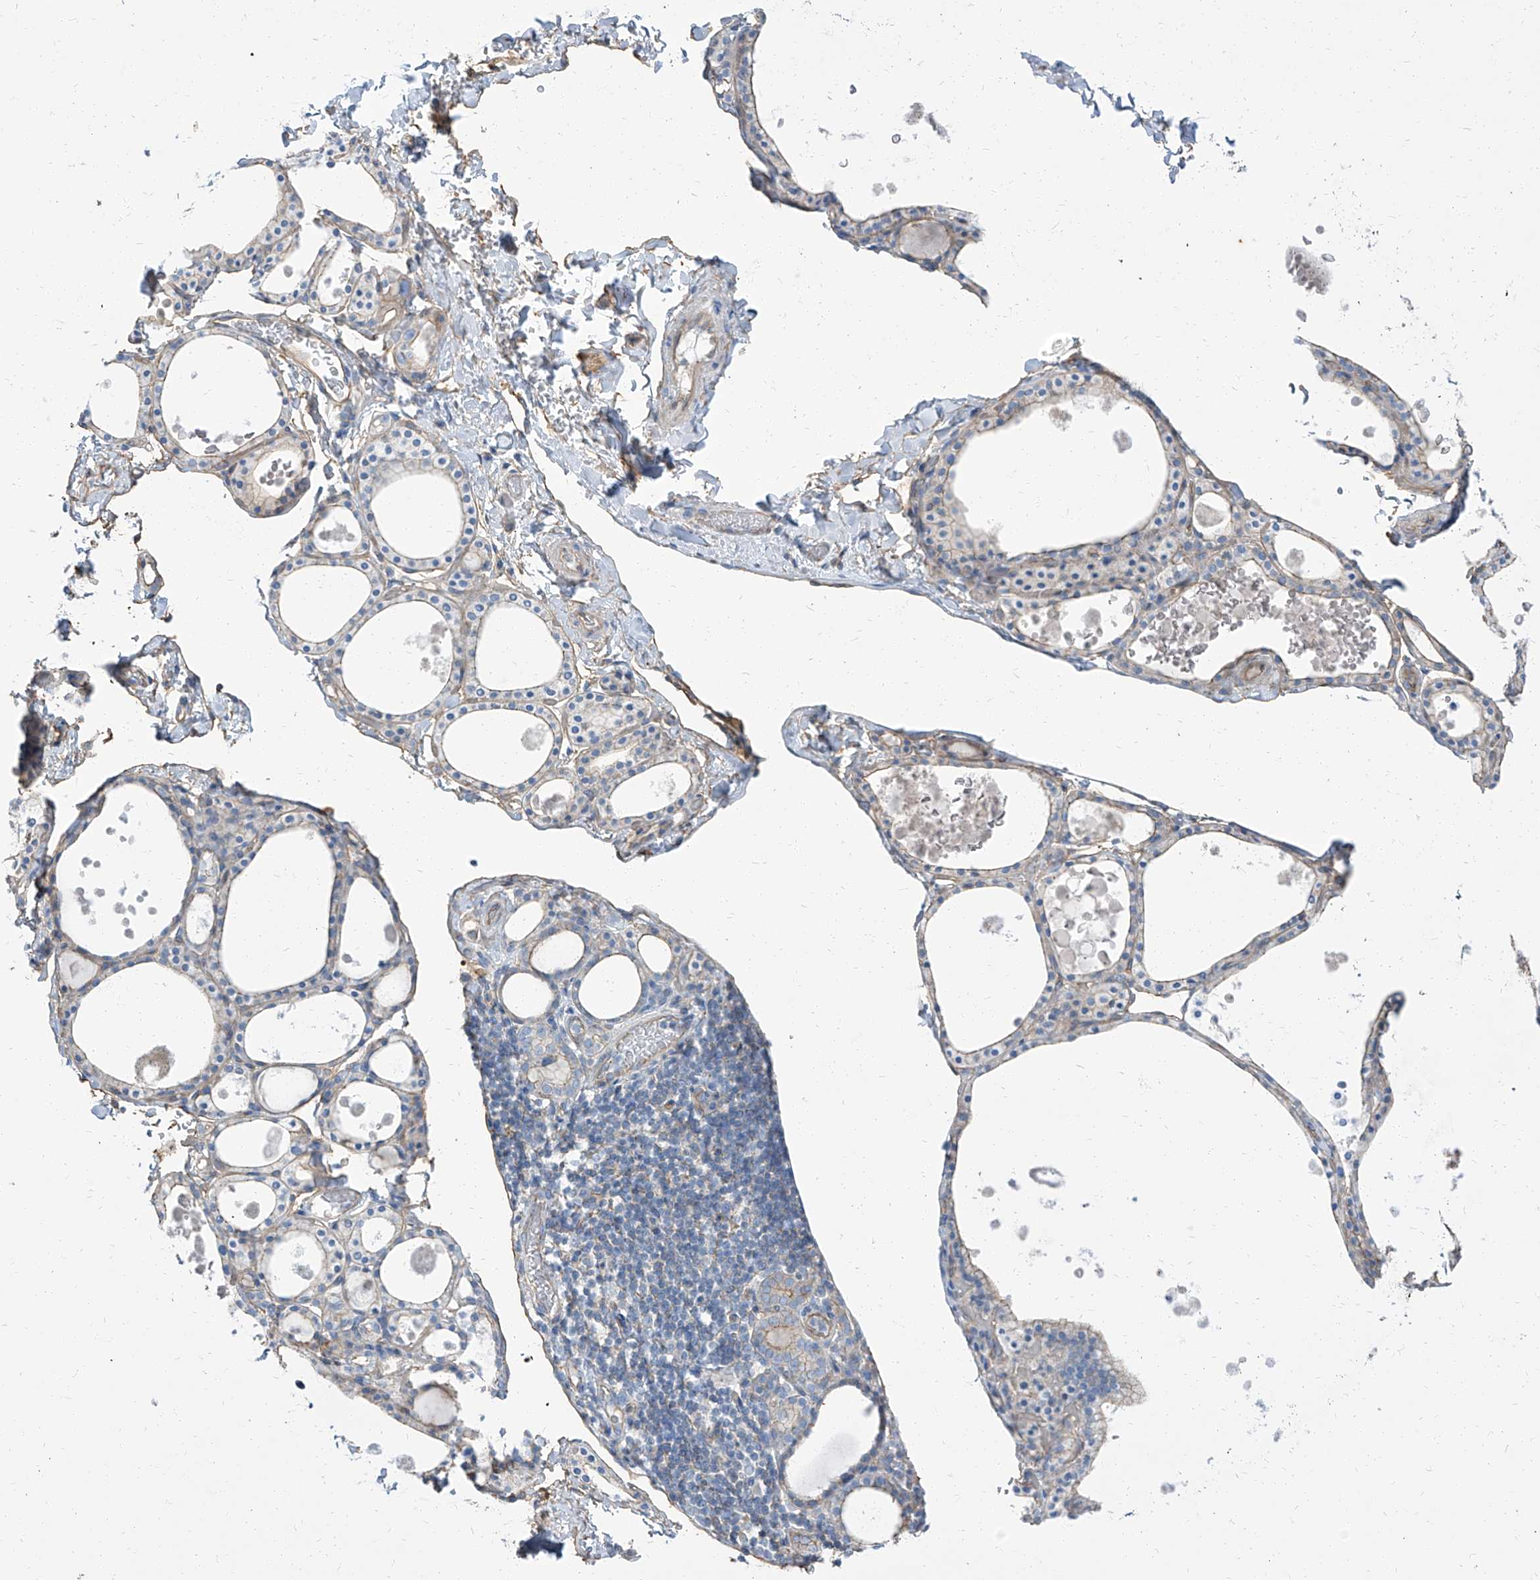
{"staining": {"intensity": "weak", "quantity": "25%-75%", "location": "cytoplasmic/membranous"}, "tissue": "thyroid gland", "cell_type": "Glandular cells", "image_type": "normal", "snomed": [{"axis": "morphology", "description": "Normal tissue, NOS"}, {"axis": "topography", "description": "Thyroid gland"}], "caption": "Immunohistochemical staining of normal human thyroid gland exhibits low levels of weak cytoplasmic/membranous staining in approximately 25%-75% of glandular cells. The protein is shown in brown color, while the nuclei are stained blue.", "gene": "TXLNB", "patient": {"sex": "male", "age": 56}}